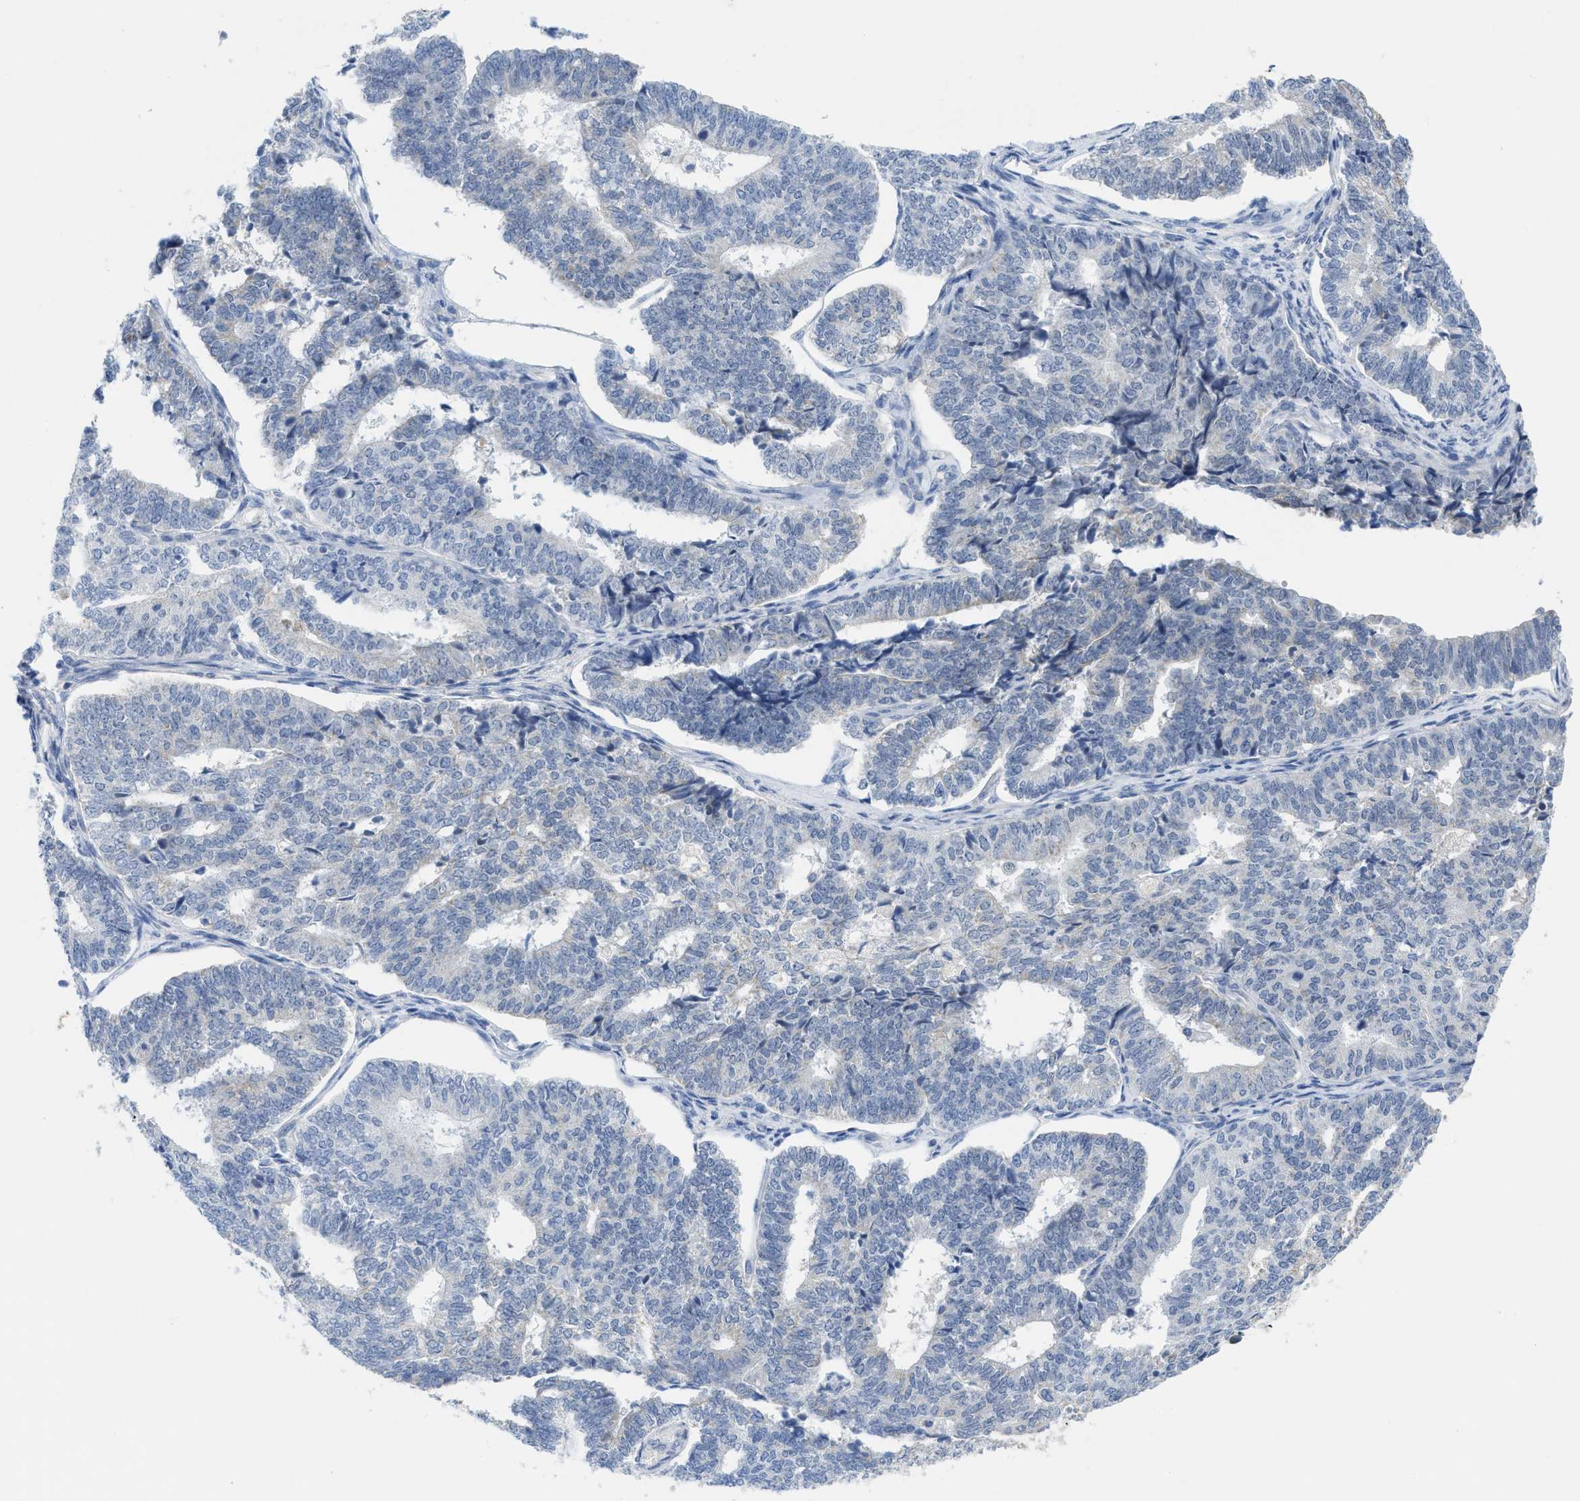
{"staining": {"intensity": "negative", "quantity": "none", "location": "none"}, "tissue": "endometrial cancer", "cell_type": "Tumor cells", "image_type": "cancer", "snomed": [{"axis": "morphology", "description": "Adenocarcinoma, NOS"}, {"axis": "topography", "description": "Endometrium"}], "caption": "Tumor cells are negative for brown protein staining in endometrial cancer.", "gene": "GATD3", "patient": {"sex": "female", "age": 70}}